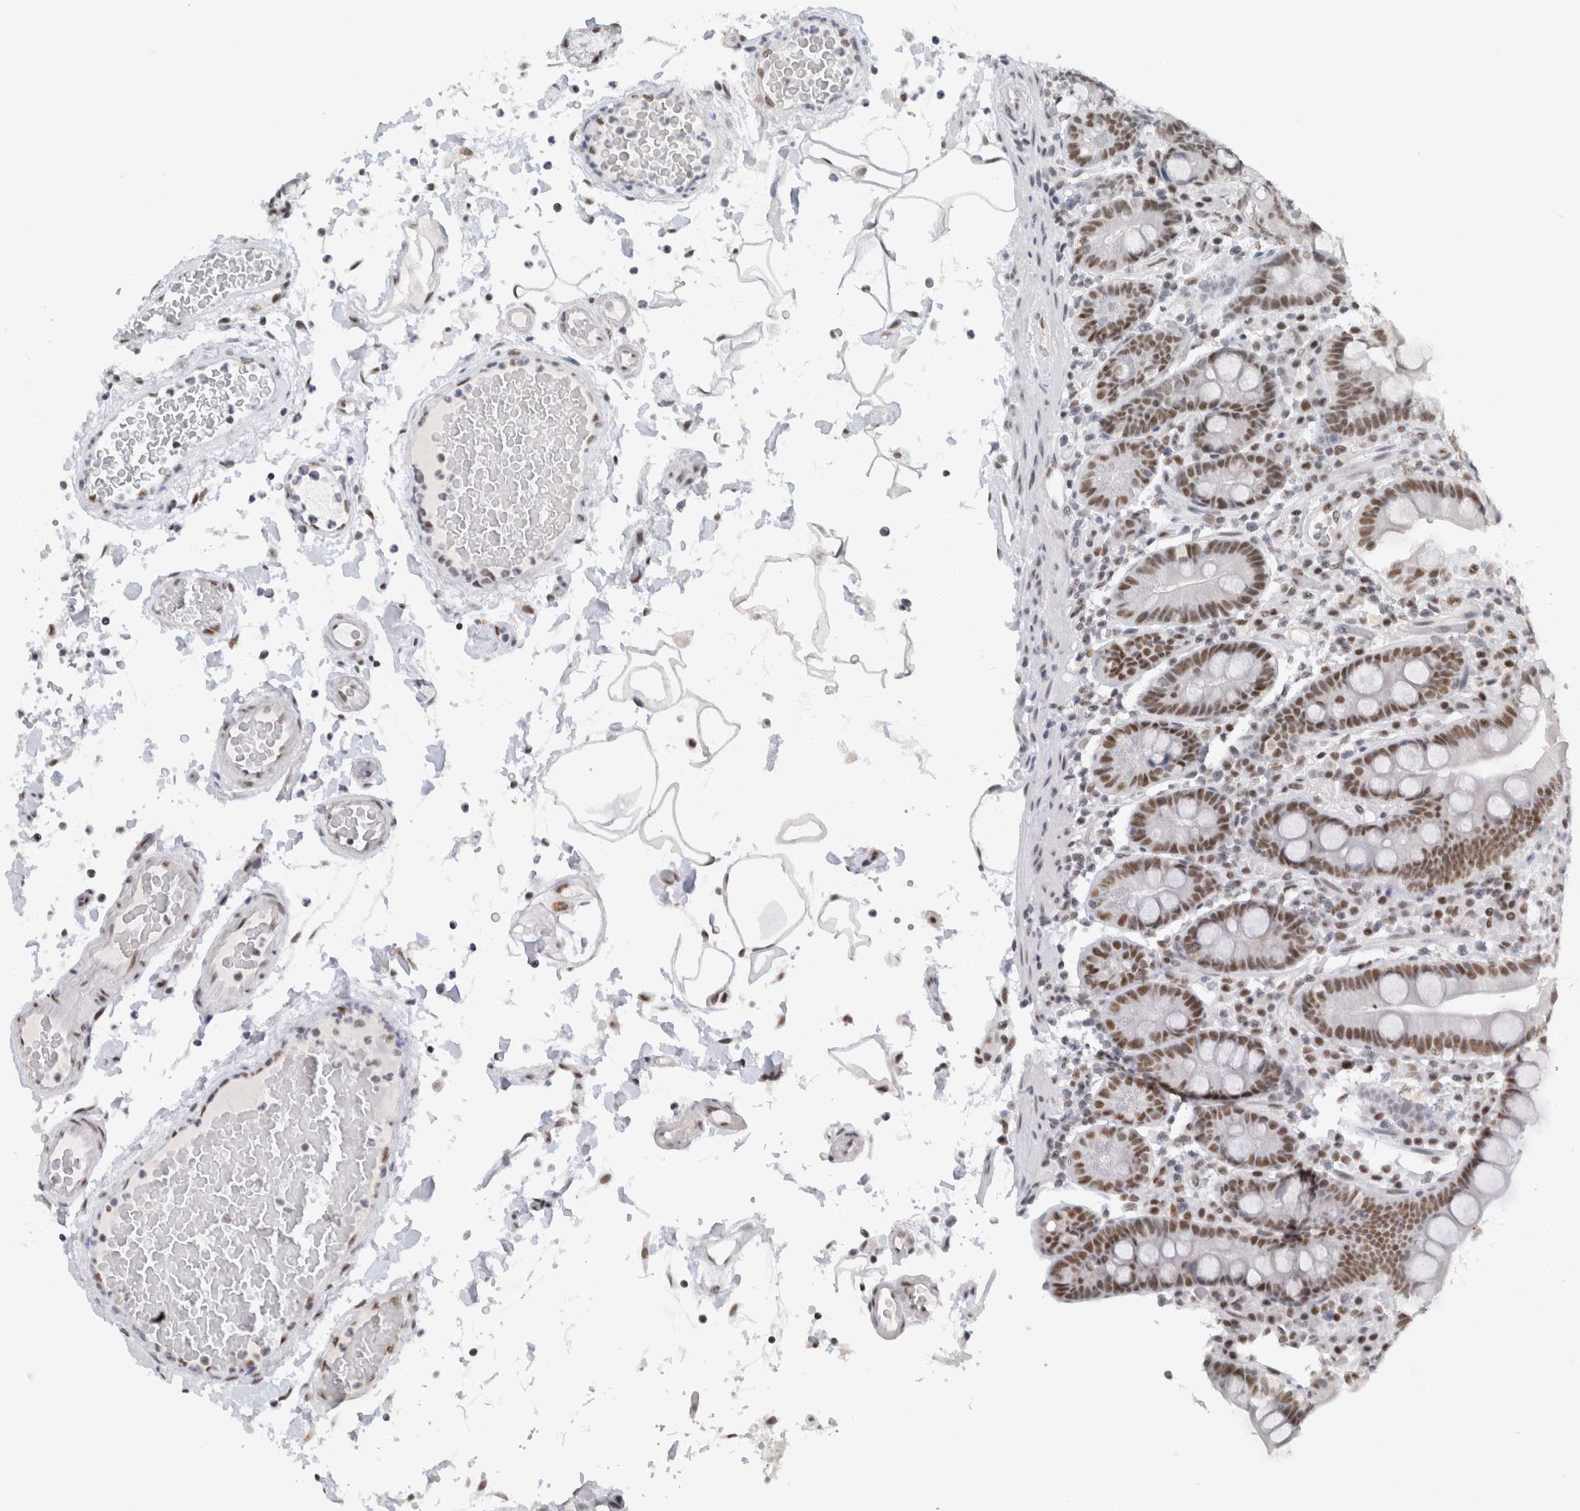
{"staining": {"intensity": "moderate", "quantity": ">75%", "location": "nuclear"}, "tissue": "duodenum", "cell_type": "Glandular cells", "image_type": "normal", "snomed": [{"axis": "morphology", "description": "Normal tissue, NOS"}, {"axis": "topography", "description": "Small intestine, NOS"}], "caption": "High-magnification brightfield microscopy of benign duodenum stained with DAB (3,3'-diaminobenzidine) (brown) and counterstained with hematoxylin (blue). glandular cells exhibit moderate nuclear positivity is identified in about>75% of cells. The staining was performed using DAB, with brown indicating positive protein expression. Nuclei are stained blue with hematoxylin.", "gene": "COPS7A", "patient": {"sex": "female", "age": 71}}